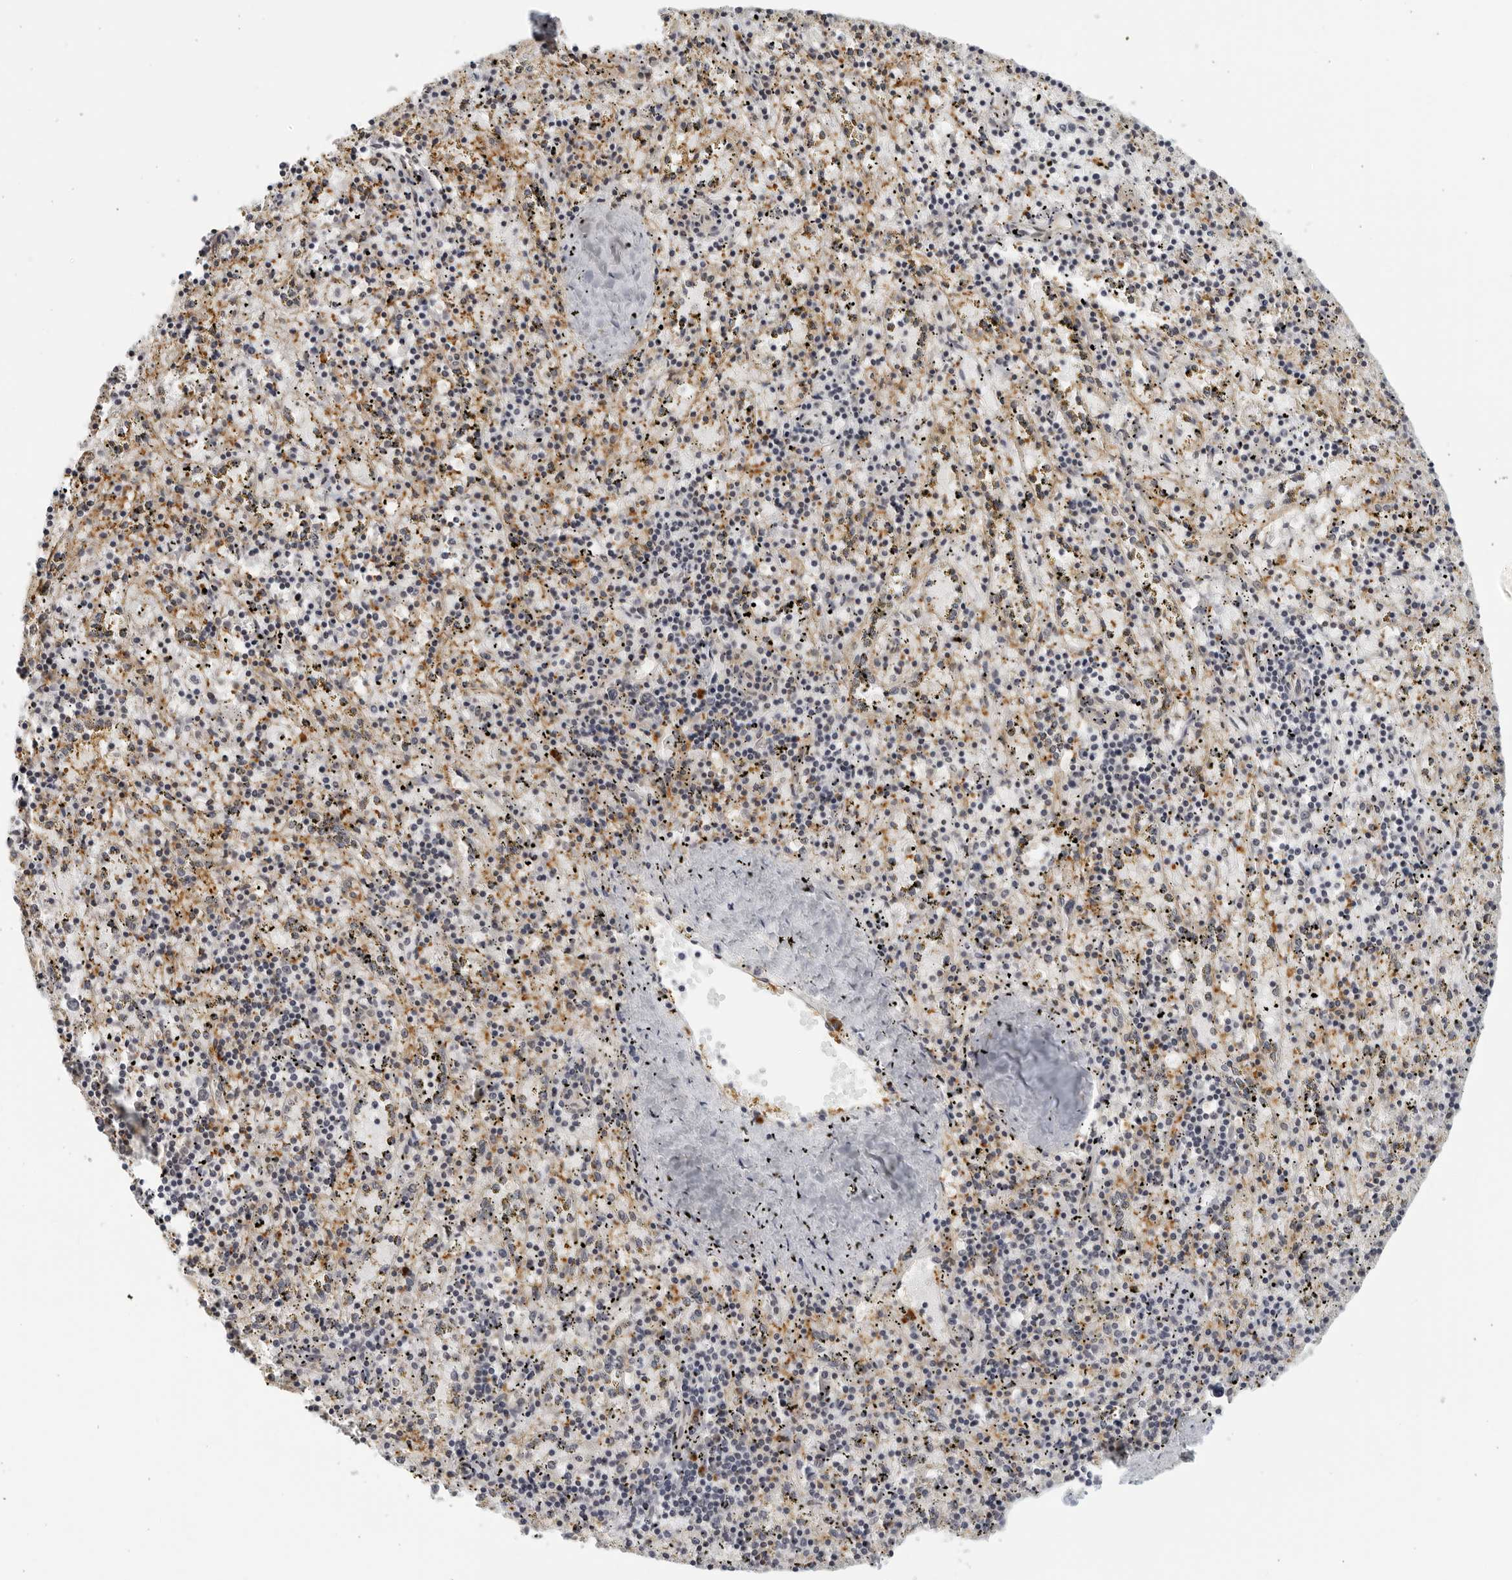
{"staining": {"intensity": "negative", "quantity": "none", "location": "none"}, "tissue": "spleen", "cell_type": "Cells in red pulp", "image_type": "normal", "snomed": [{"axis": "morphology", "description": "Normal tissue, NOS"}, {"axis": "topography", "description": "Spleen"}], "caption": "Immunohistochemistry (IHC) of unremarkable human spleen demonstrates no staining in cells in red pulp. The staining was performed using DAB (3,3'-diaminobenzidine) to visualize the protein expression in brown, while the nuclei were stained in blue with hematoxylin (Magnification: 20x).", "gene": "SERTAD4", "patient": {"sex": "male", "age": 11}}